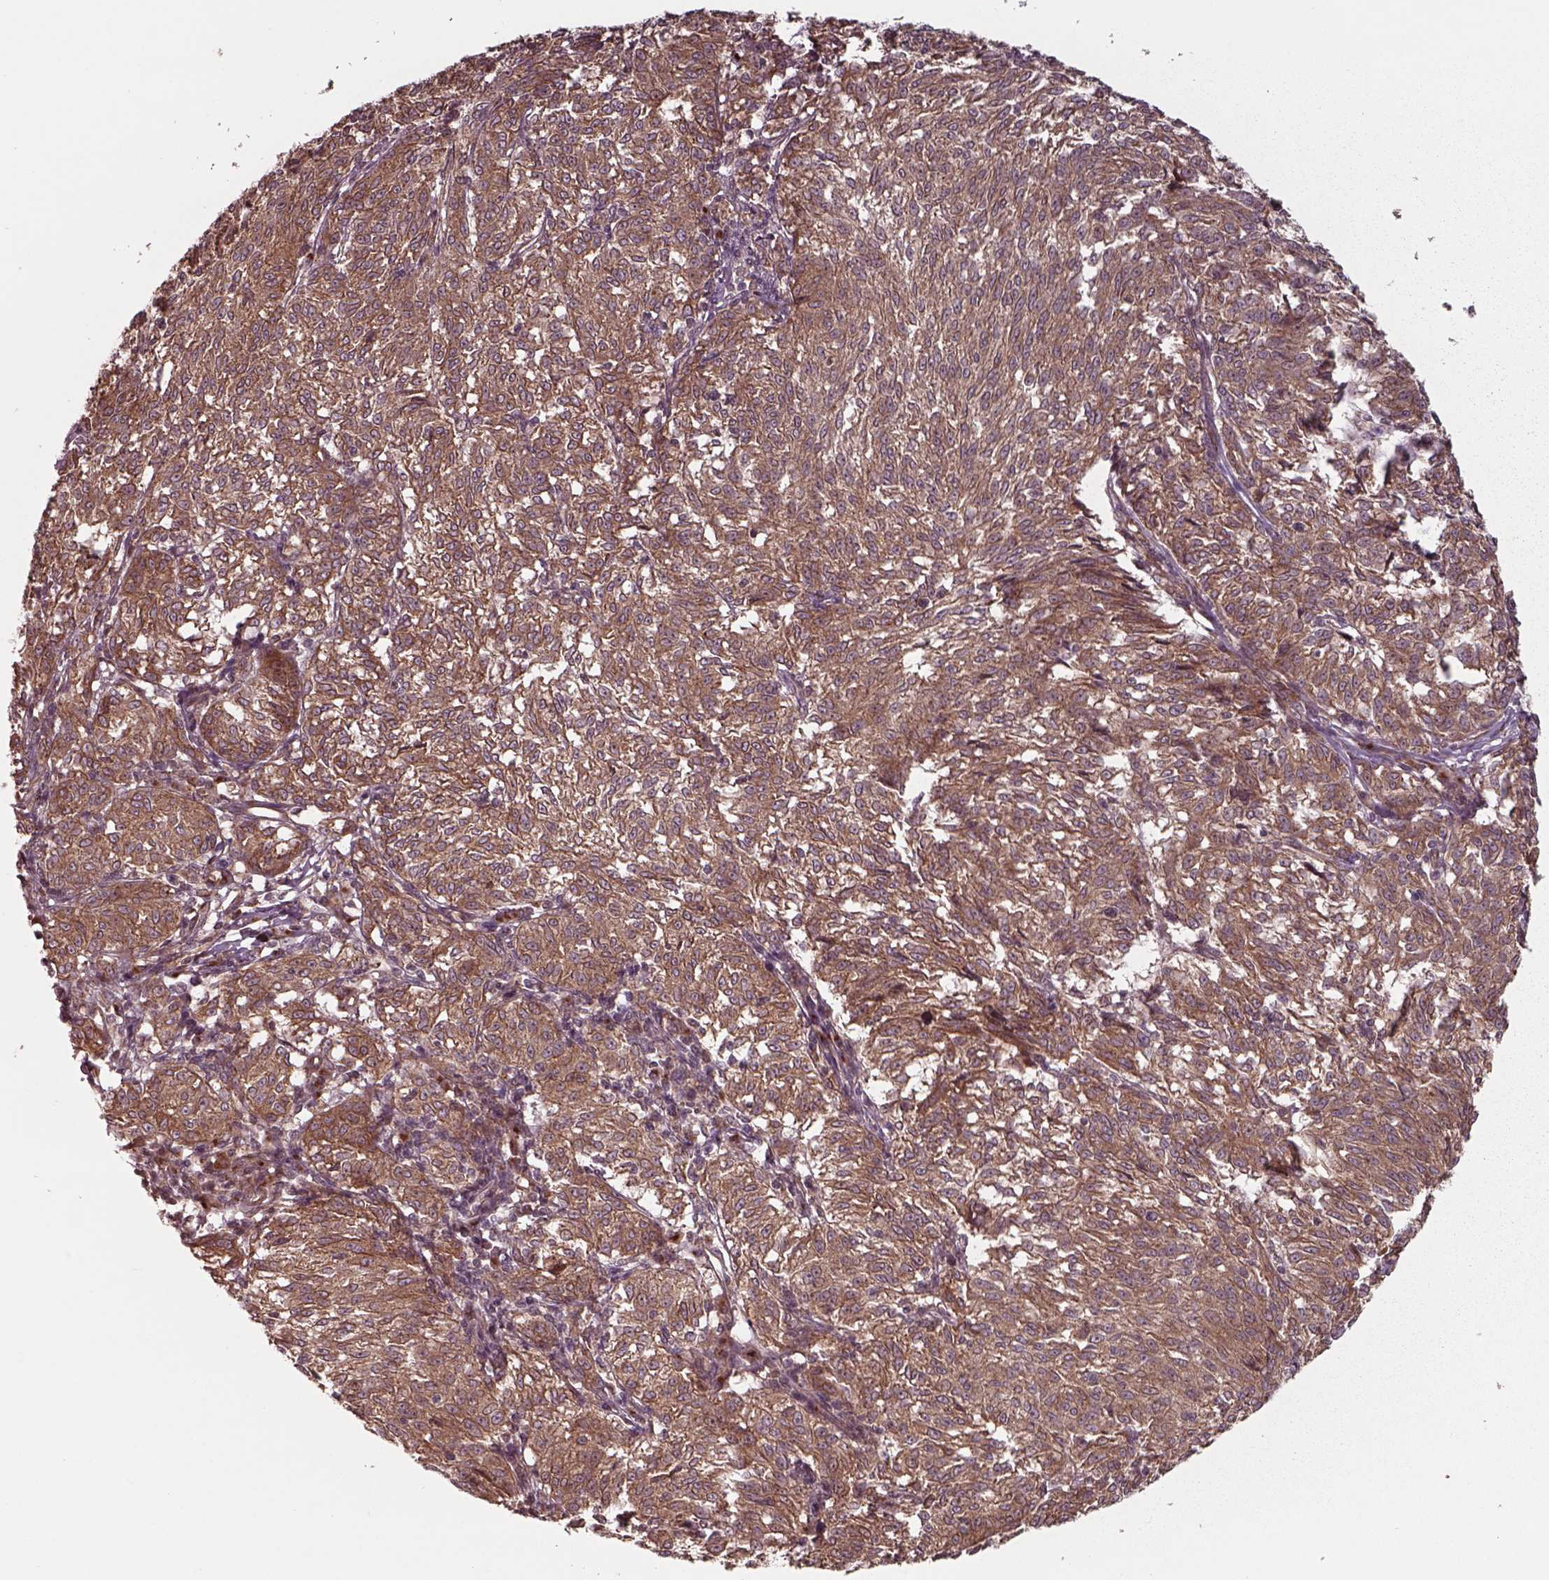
{"staining": {"intensity": "moderate", "quantity": ">75%", "location": "cytoplasmic/membranous"}, "tissue": "melanoma", "cell_type": "Tumor cells", "image_type": "cancer", "snomed": [{"axis": "morphology", "description": "Malignant melanoma, NOS"}, {"axis": "topography", "description": "Skin"}], "caption": "Immunohistochemical staining of human malignant melanoma reveals medium levels of moderate cytoplasmic/membranous protein positivity in approximately >75% of tumor cells. Using DAB (3,3'-diaminobenzidine) (brown) and hematoxylin (blue) stains, captured at high magnification using brightfield microscopy.", "gene": "CHMP3", "patient": {"sex": "female", "age": 72}}